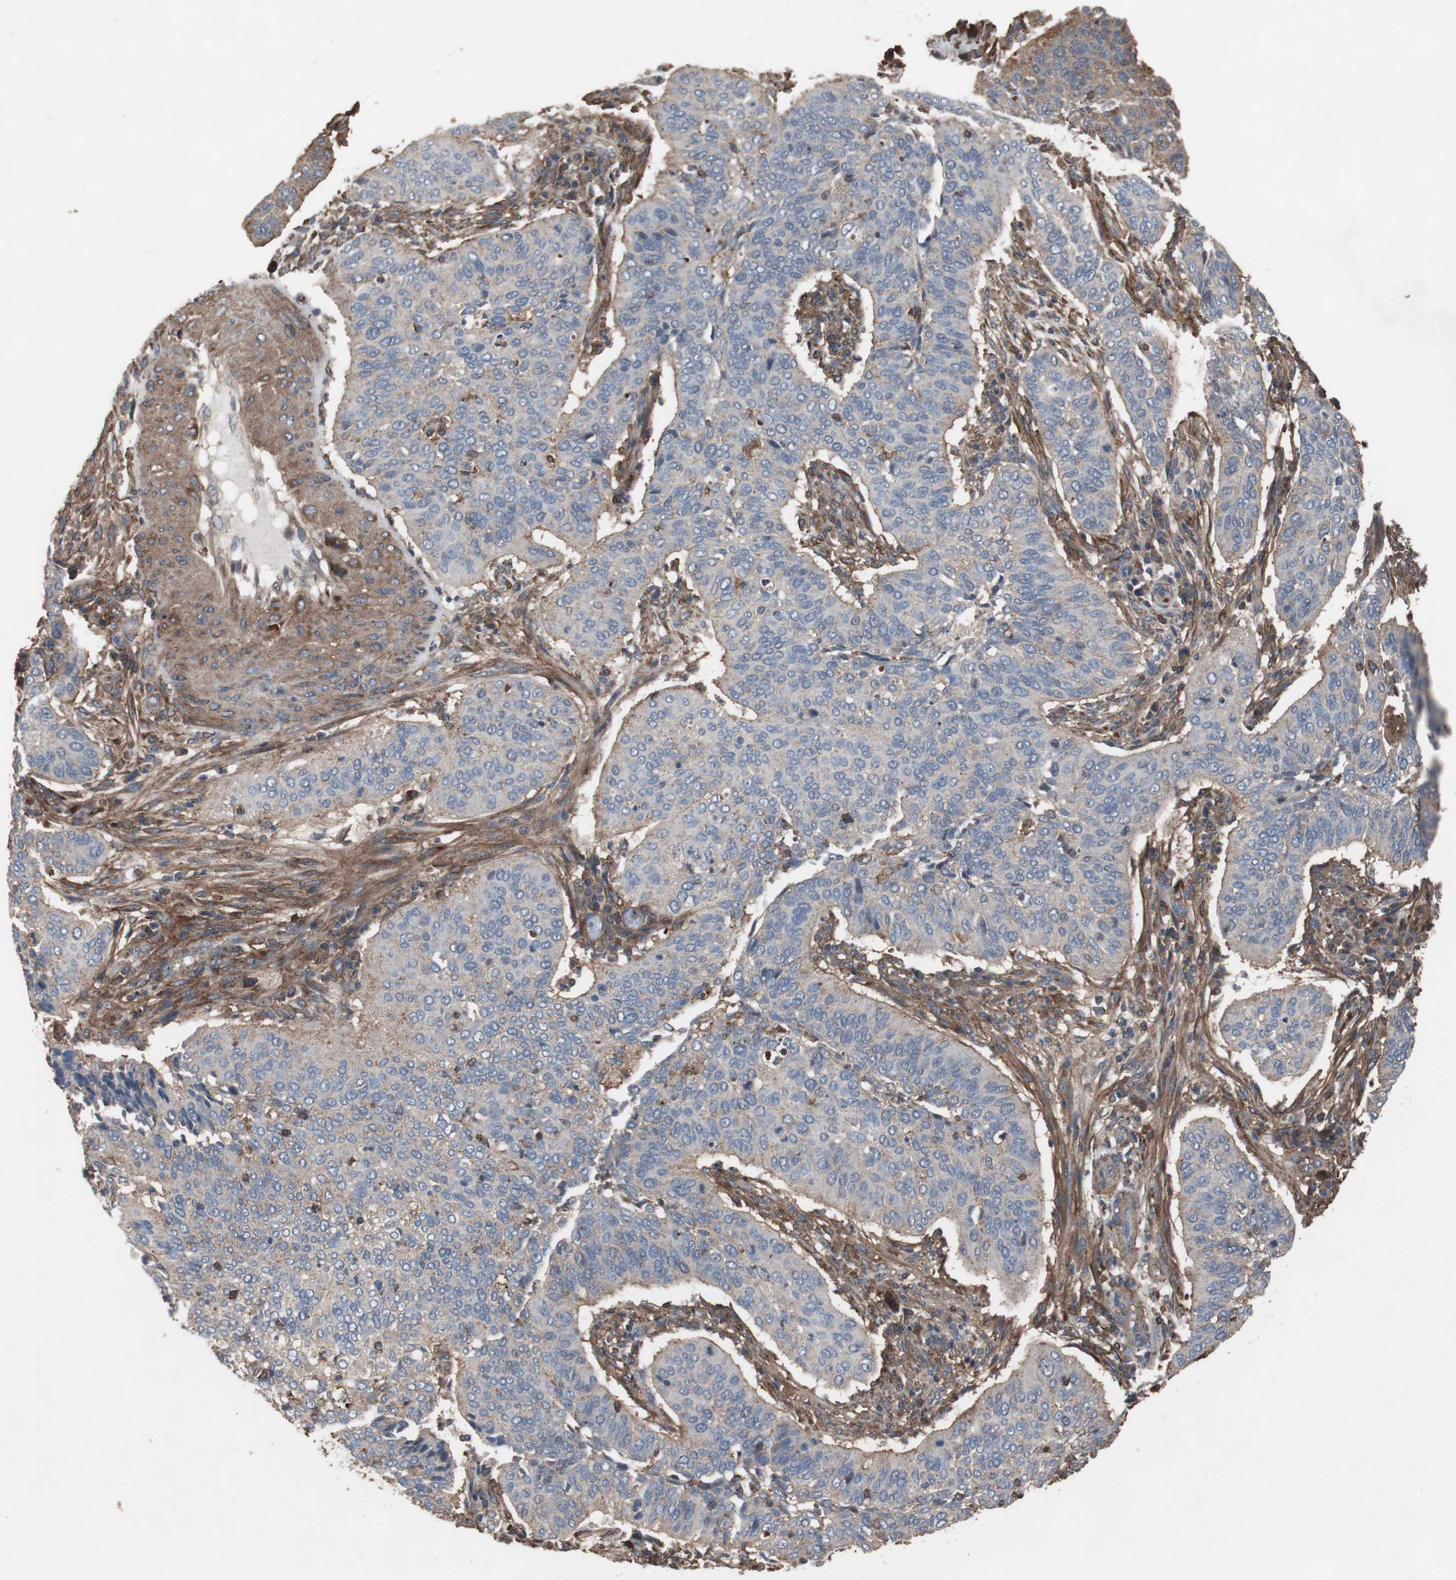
{"staining": {"intensity": "weak", "quantity": "25%-75%", "location": "cytoplasmic/membranous"}, "tissue": "cervical cancer", "cell_type": "Tumor cells", "image_type": "cancer", "snomed": [{"axis": "morphology", "description": "Squamous cell carcinoma, NOS"}, {"axis": "topography", "description": "Cervix"}], "caption": "The image displays staining of cervical cancer, revealing weak cytoplasmic/membranous protein positivity (brown color) within tumor cells.", "gene": "COL6A2", "patient": {"sex": "female", "age": 39}}